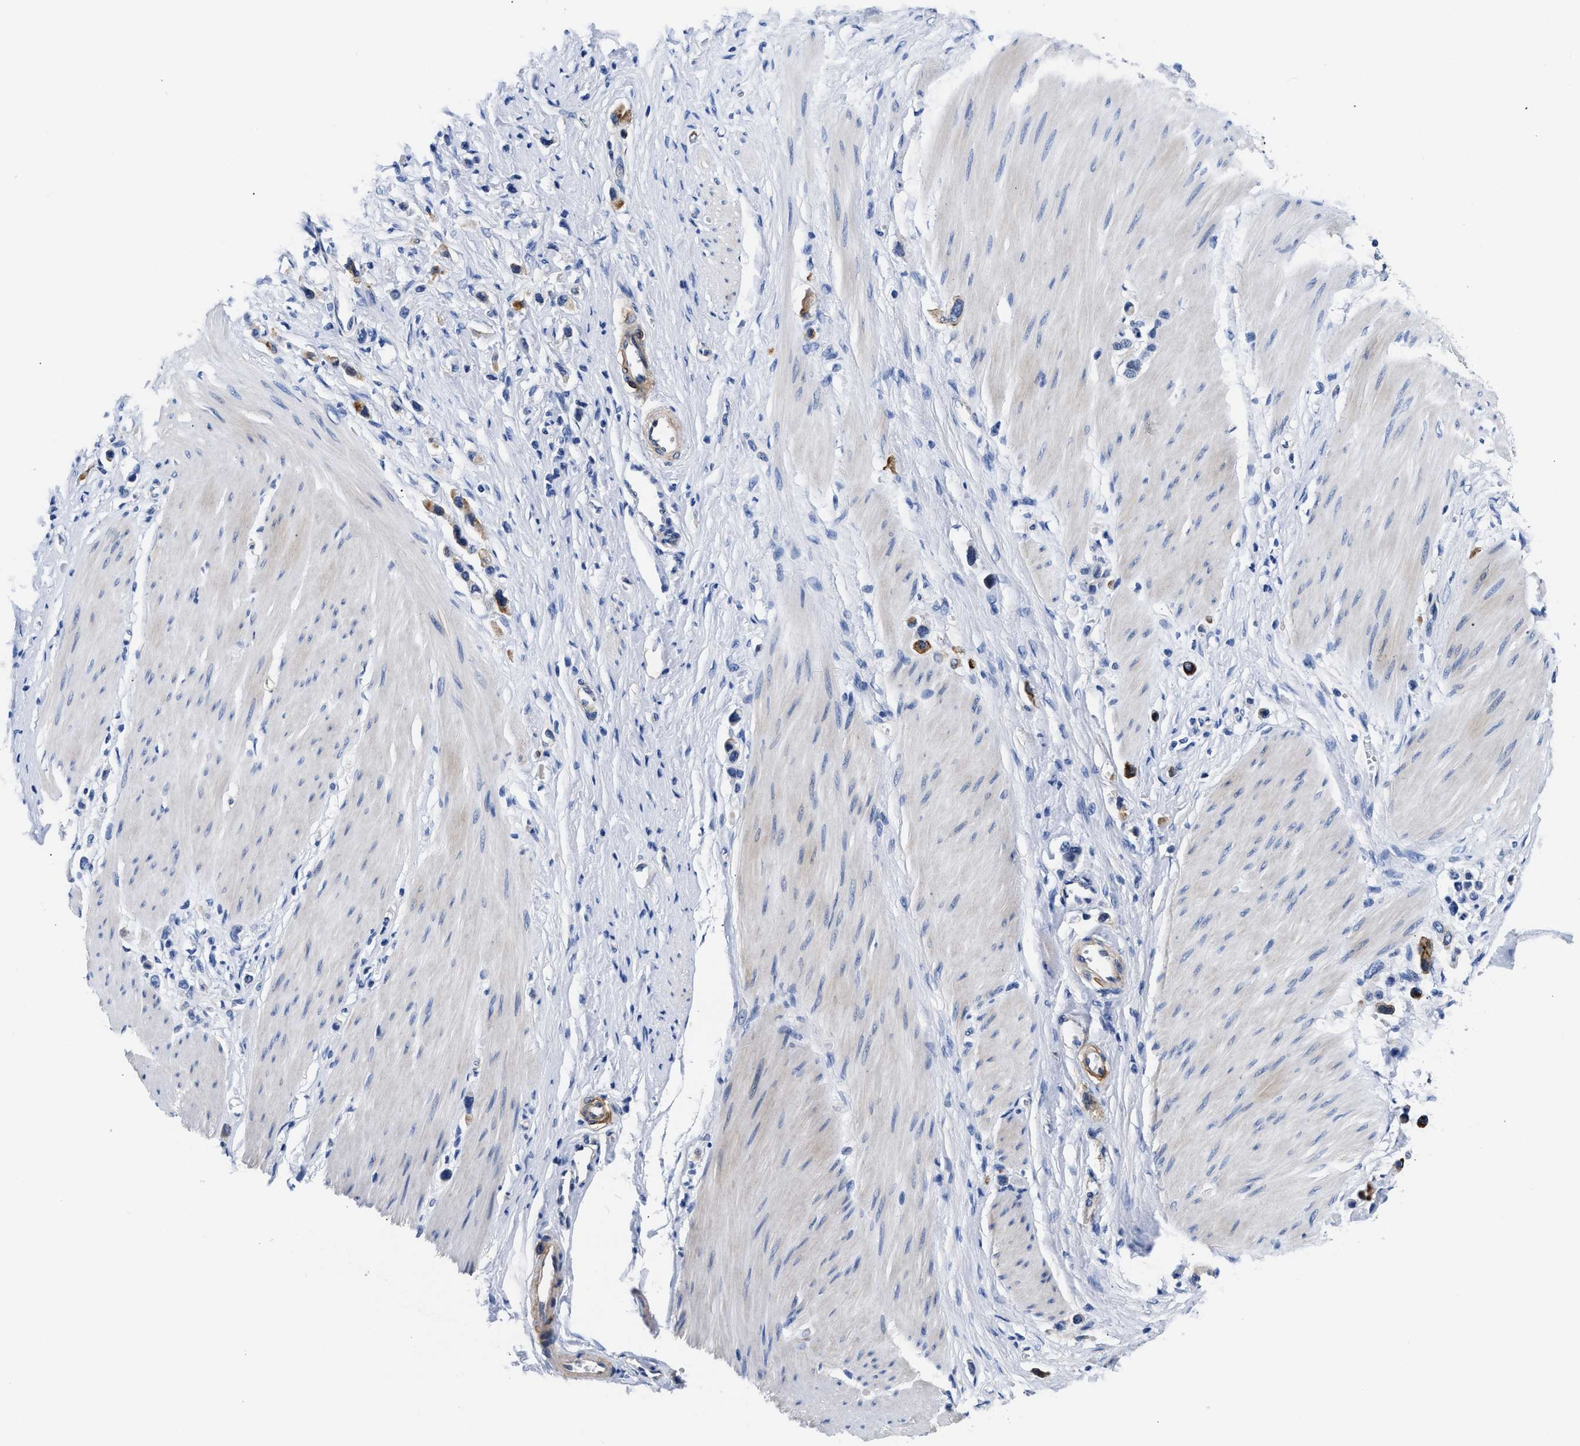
{"staining": {"intensity": "moderate", "quantity": "25%-75%", "location": "cytoplasmic/membranous"}, "tissue": "stomach cancer", "cell_type": "Tumor cells", "image_type": "cancer", "snomed": [{"axis": "morphology", "description": "Adenocarcinoma, NOS"}, {"axis": "topography", "description": "Stomach"}], "caption": "Immunohistochemical staining of human stomach cancer (adenocarcinoma) demonstrates medium levels of moderate cytoplasmic/membranous positivity in approximately 25%-75% of tumor cells. (IHC, brightfield microscopy, high magnification).", "gene": "TRIM29", "patient": {"sex": "female", "age": 65}}